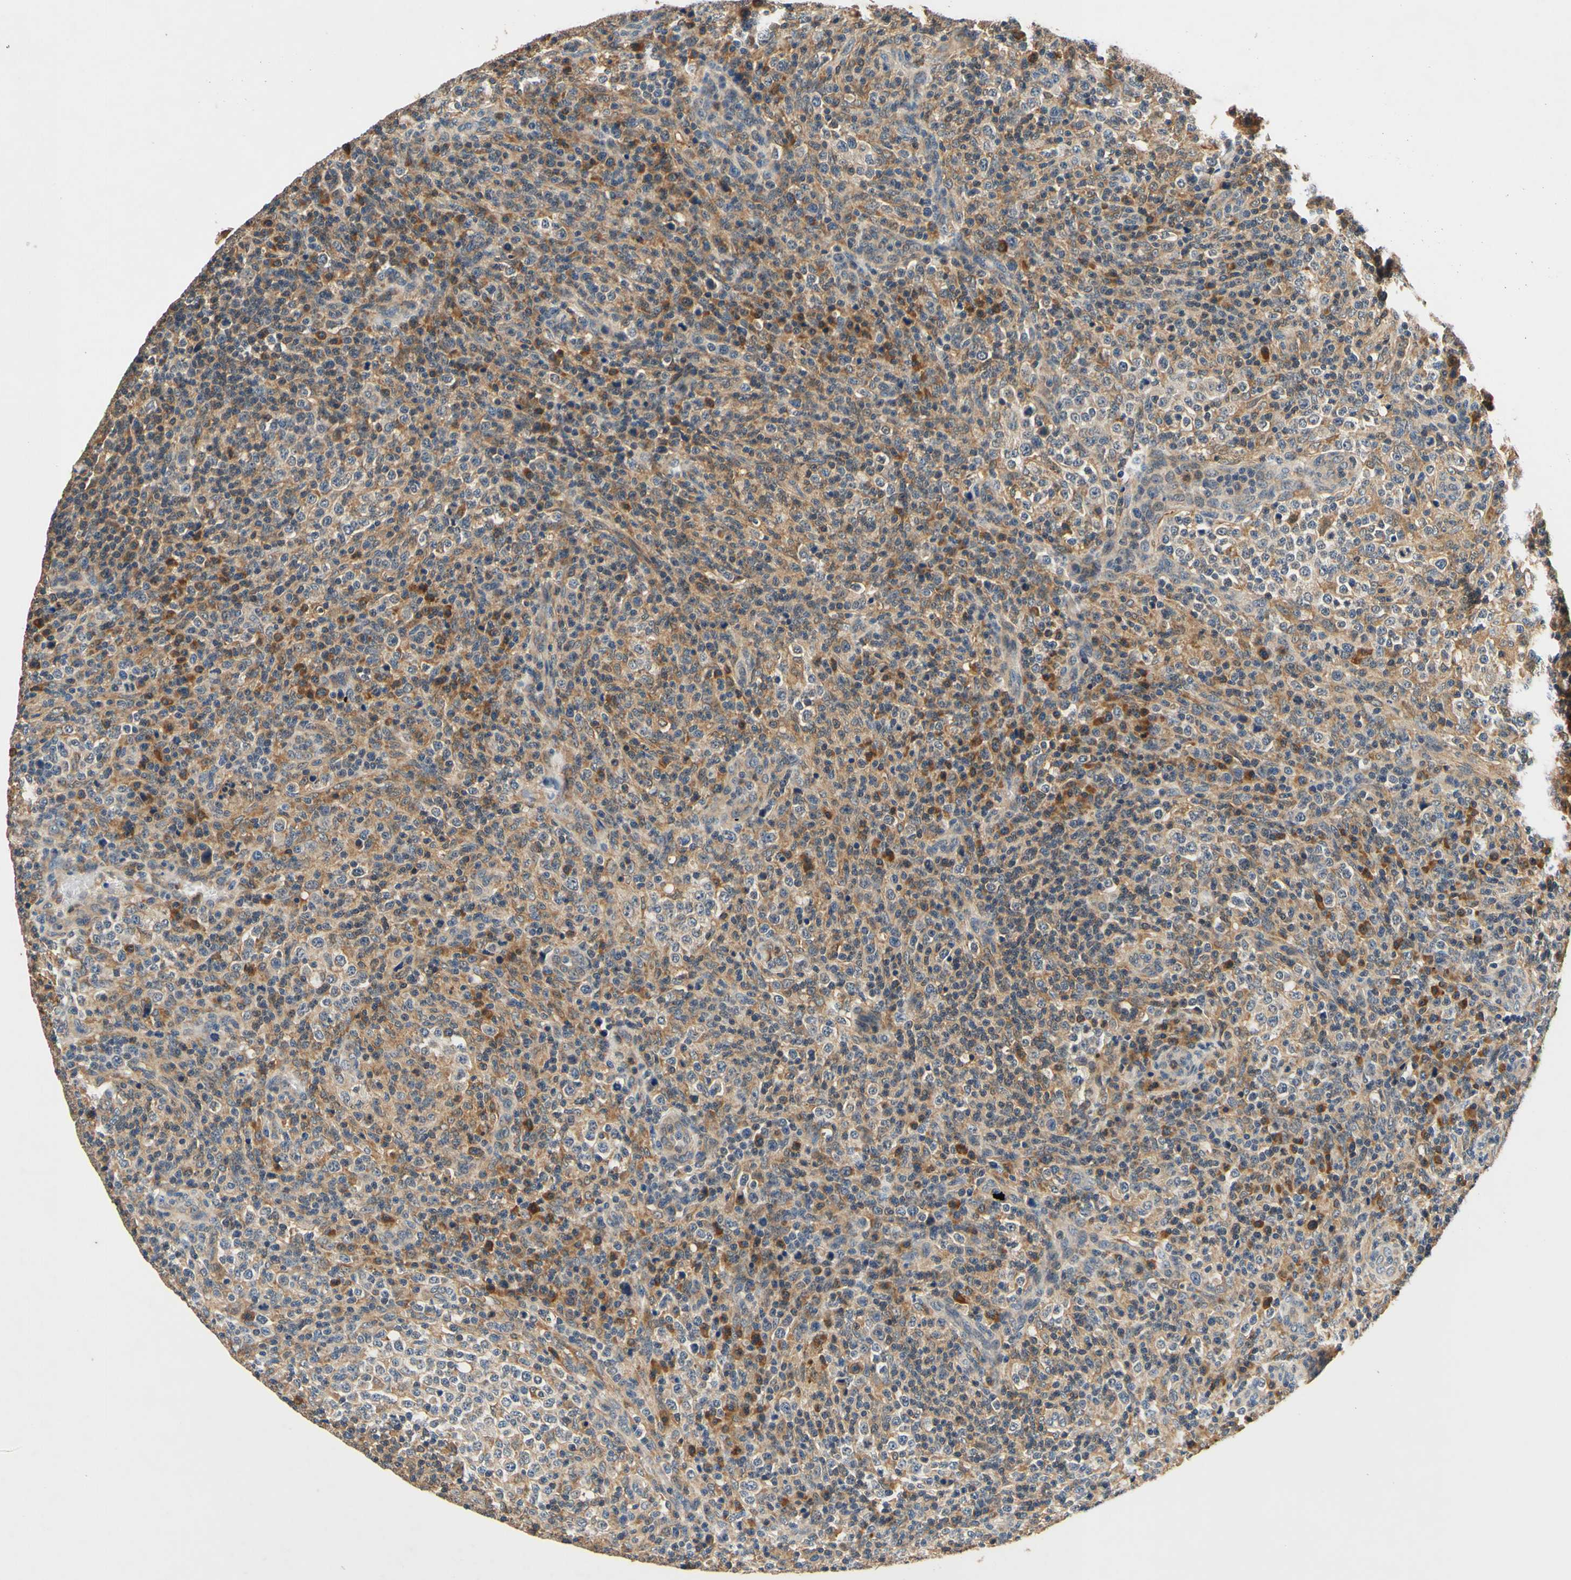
{"staining": {"intensity": "moderate", "quantity": "<25%", "location": "cytoplasmic/membranous"}, "tissue": "lymphoma", "cell_type": "Tumor cells", "image_type": "cancer", "snomed": [{"axis": "morphology", "description": "Malignant lymphoma, non-Hodgkin's type, High grade"}, {"axis": "topography", "description": "Lymph node"}], "caption": "Lymphoma stained with a brown dye shows moderate cytoplasmic/membranous positive staining in approximately <25% of tumor cells.", "gene": "PLA2G4A", "patient": {"sex": "female", "age": 76}}